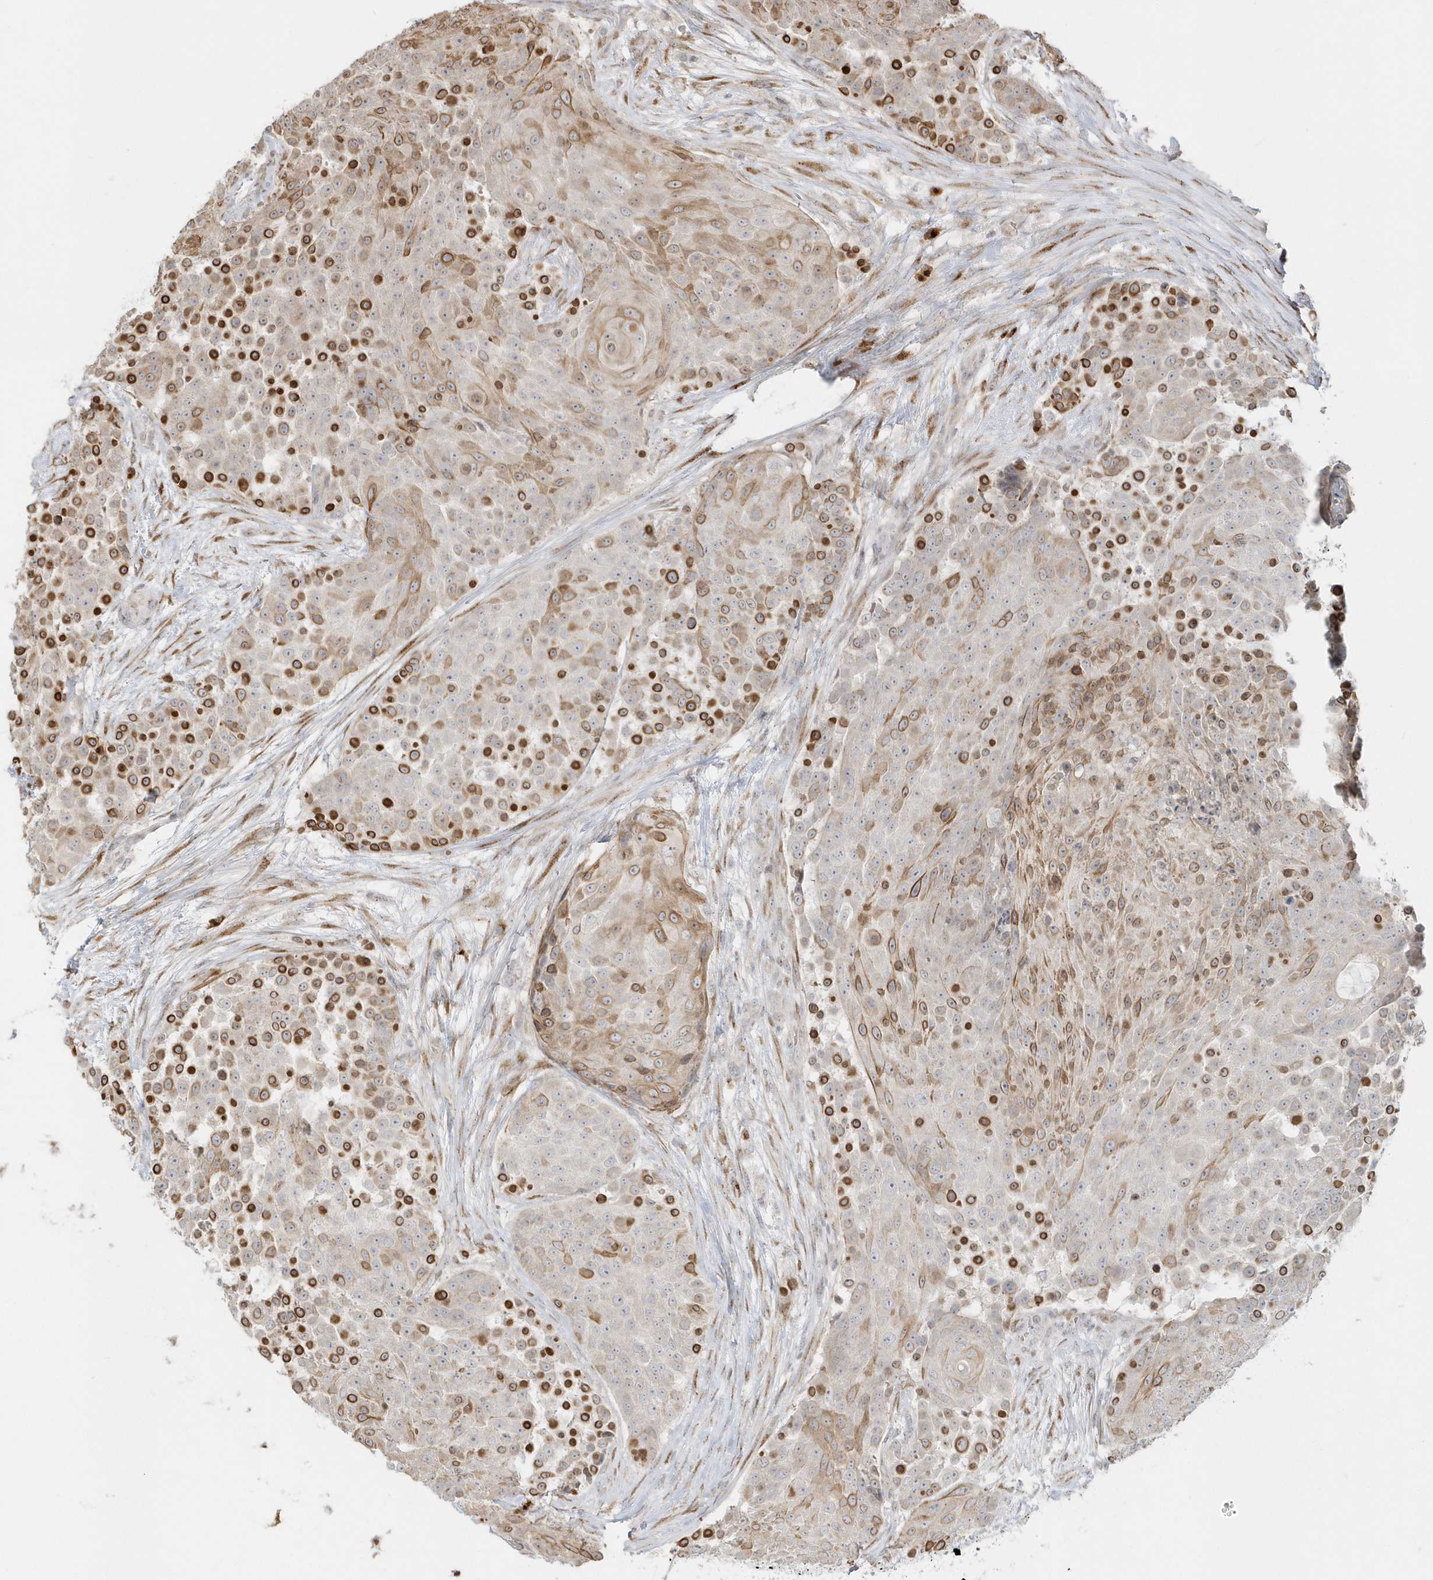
{"staining": {"intensity": "moderate", "quantity": "25%-75%", "location": "cytoplasmic/membranous"}, "tissue": "urothelial cancer", "cell_type": "Tumor cells", "image_type": "cancer", "snomed": [{"axis": "morphology", "description": "Urothelial carcinoma, High grade"}, {"axis": "topography", "description": "Urinary bladder"}], "caption": "Tumor cells display medium levels of moderate cytoplasmic/membranous staining in approximately 25%-75% of cells in human high-grade urothelial carcinoma.", "gene": "DHFR", "patient": {"sex": "female", "age": 63}}